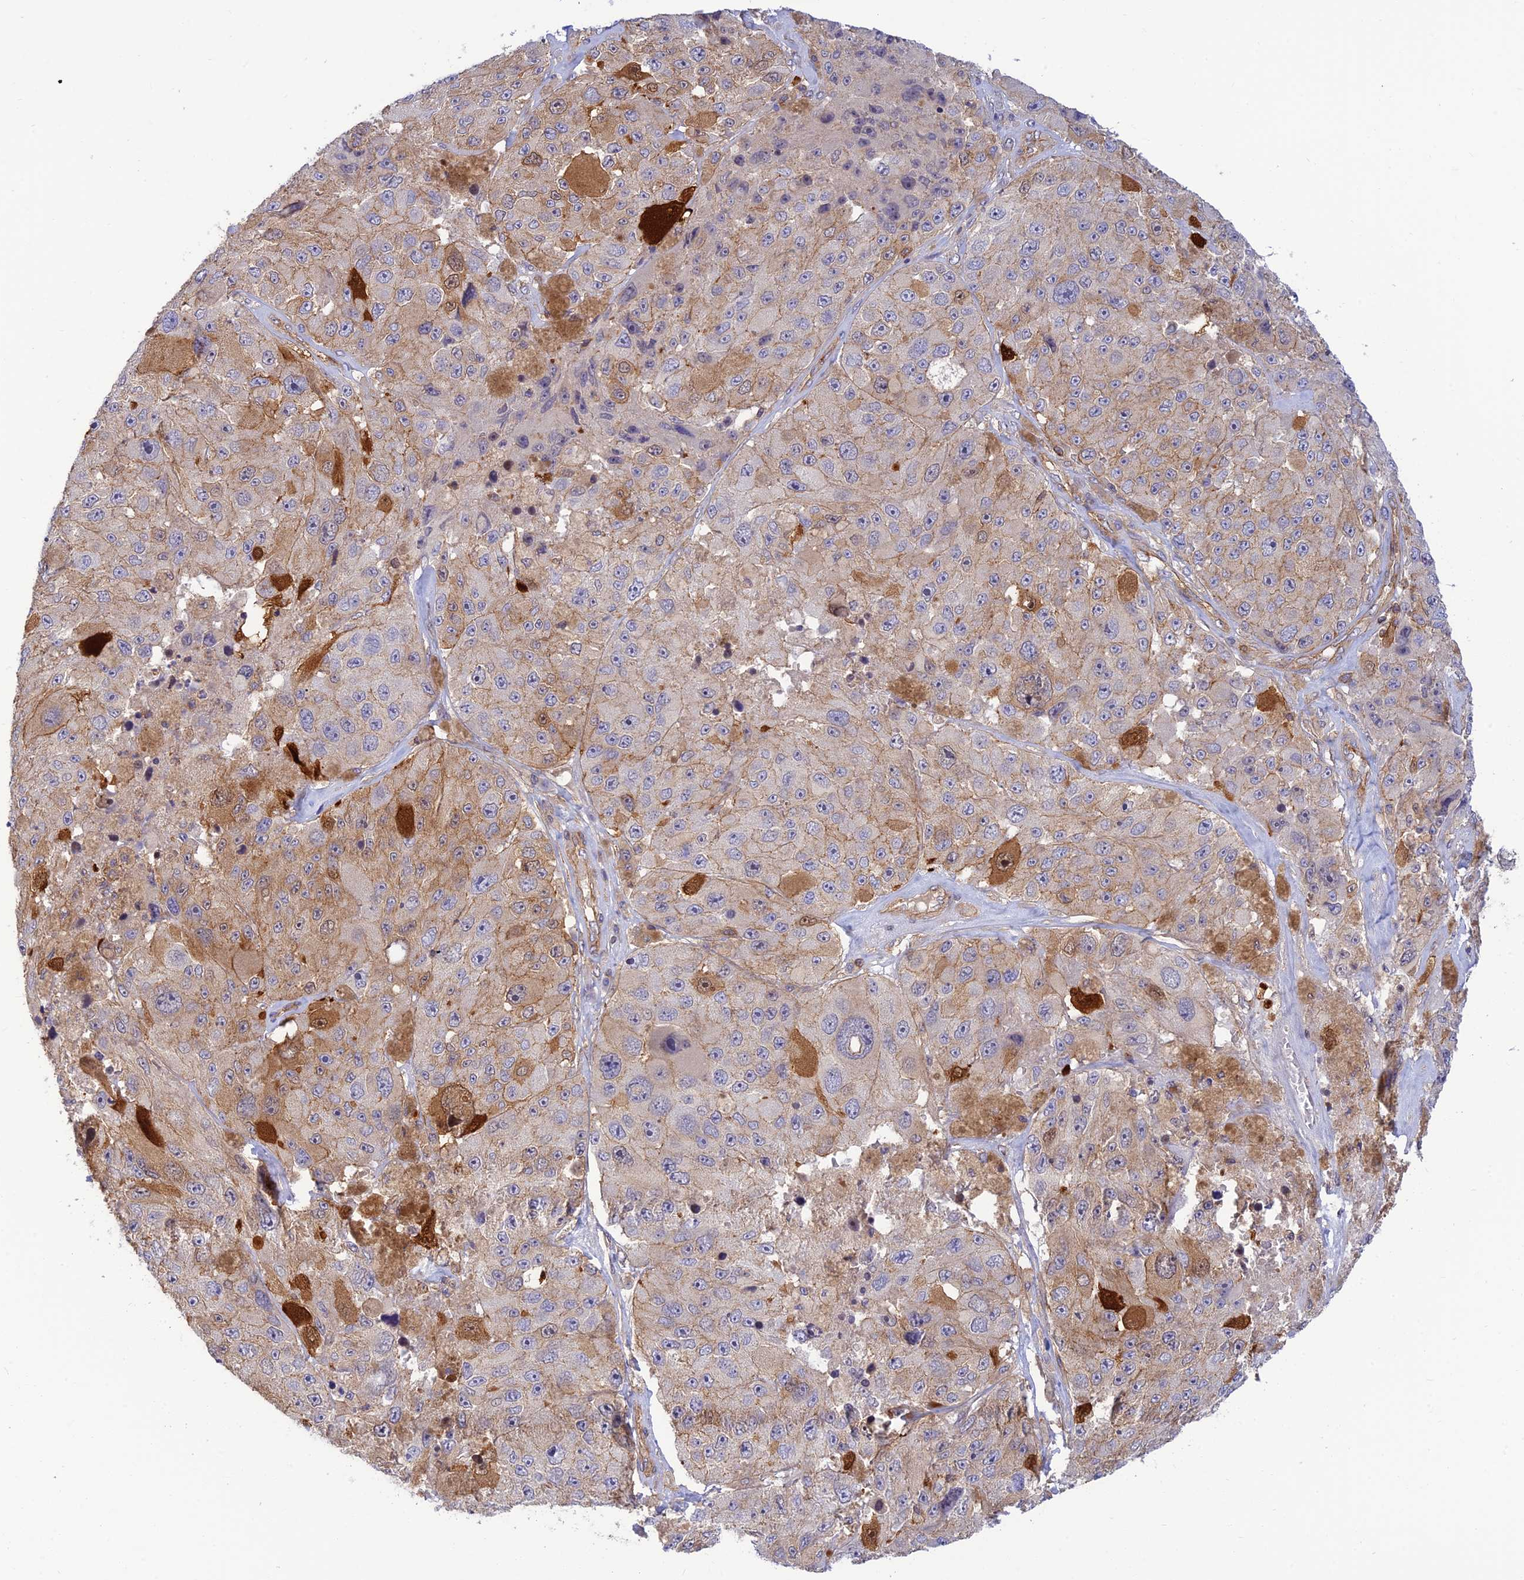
{"staining": {"intensity": "weak", "quantity": "<25%", "location": "cytoplasmic/membranous"}, "tissue": "melanoma", "cell_type": "Tumor cells", "image_type": "cancer", "snomed": [{"axis": "morphology", "description": "Malignant melanoma, Metastatic site"}, {"axis": "topography", "description": "Lymph node"}], "caption": "DAB immunohistochemical staining of human malignant melanoma (metastatic site) demonstrates no significant expression in tumor cells. Nuclei are stained in blue.", "gene": "PPP1R12C", "patient": {"sex": "male", "age": 62}}